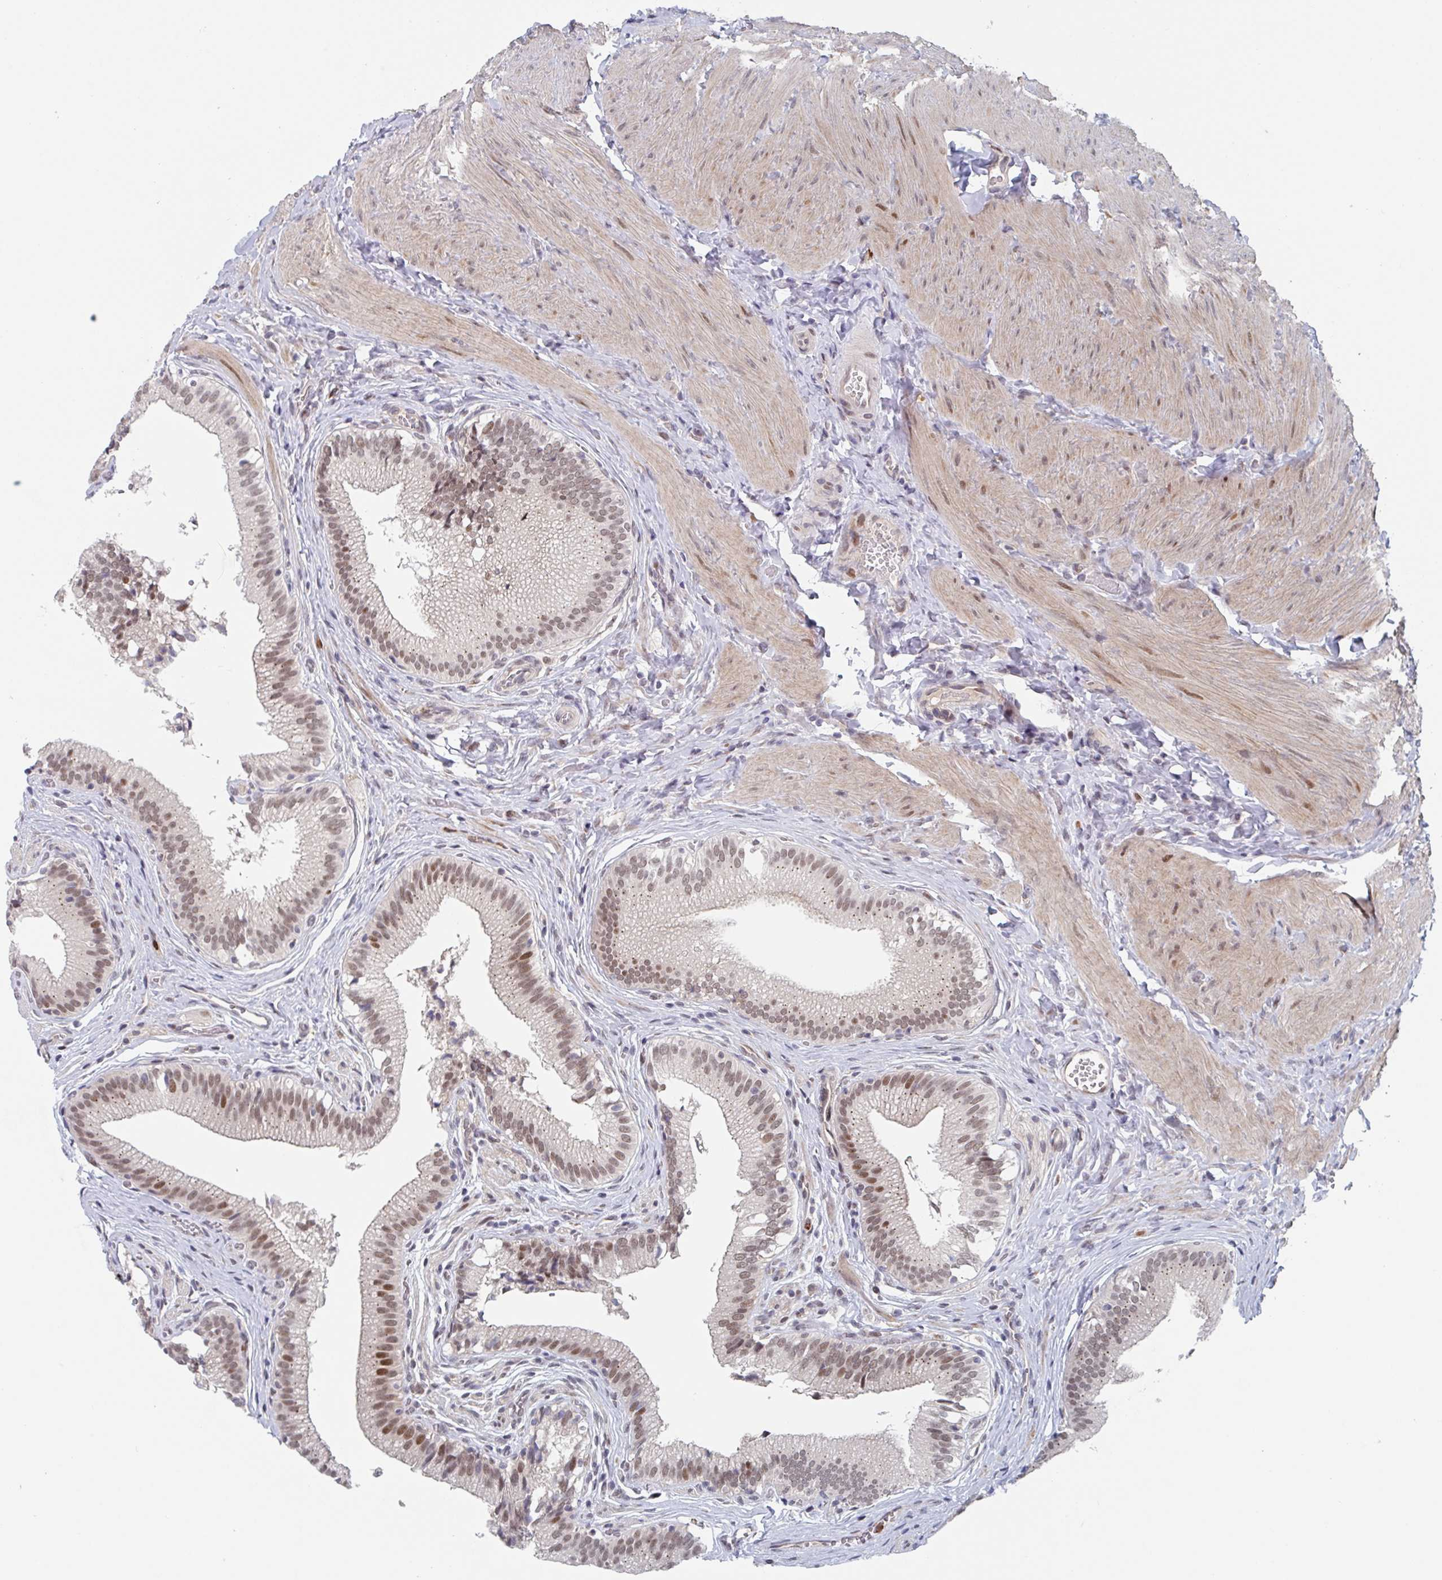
{"staining": {"intensity": "moderate", "quantity": "25%-75%", "location": "nuclear"}, "tissue": "gallbladder", "cell_type": "Glandular cells", "image_type": "normal", "snomed": [{"axis": "morphology", "description": "Normal tissue, NOS"}, {"axis": "topography", "description": "Gallbladder"}, {"axis": "topography", "description": "Peripheral nerve tissue"}], "caption": "Immunohistochemical staining of normal human gallbladder reveals medium levels of moderate nuclear staining in about 25%-75% of glandular cells.", "gene": "RNF212", "patient": {"sex": "male", "age": 17}}